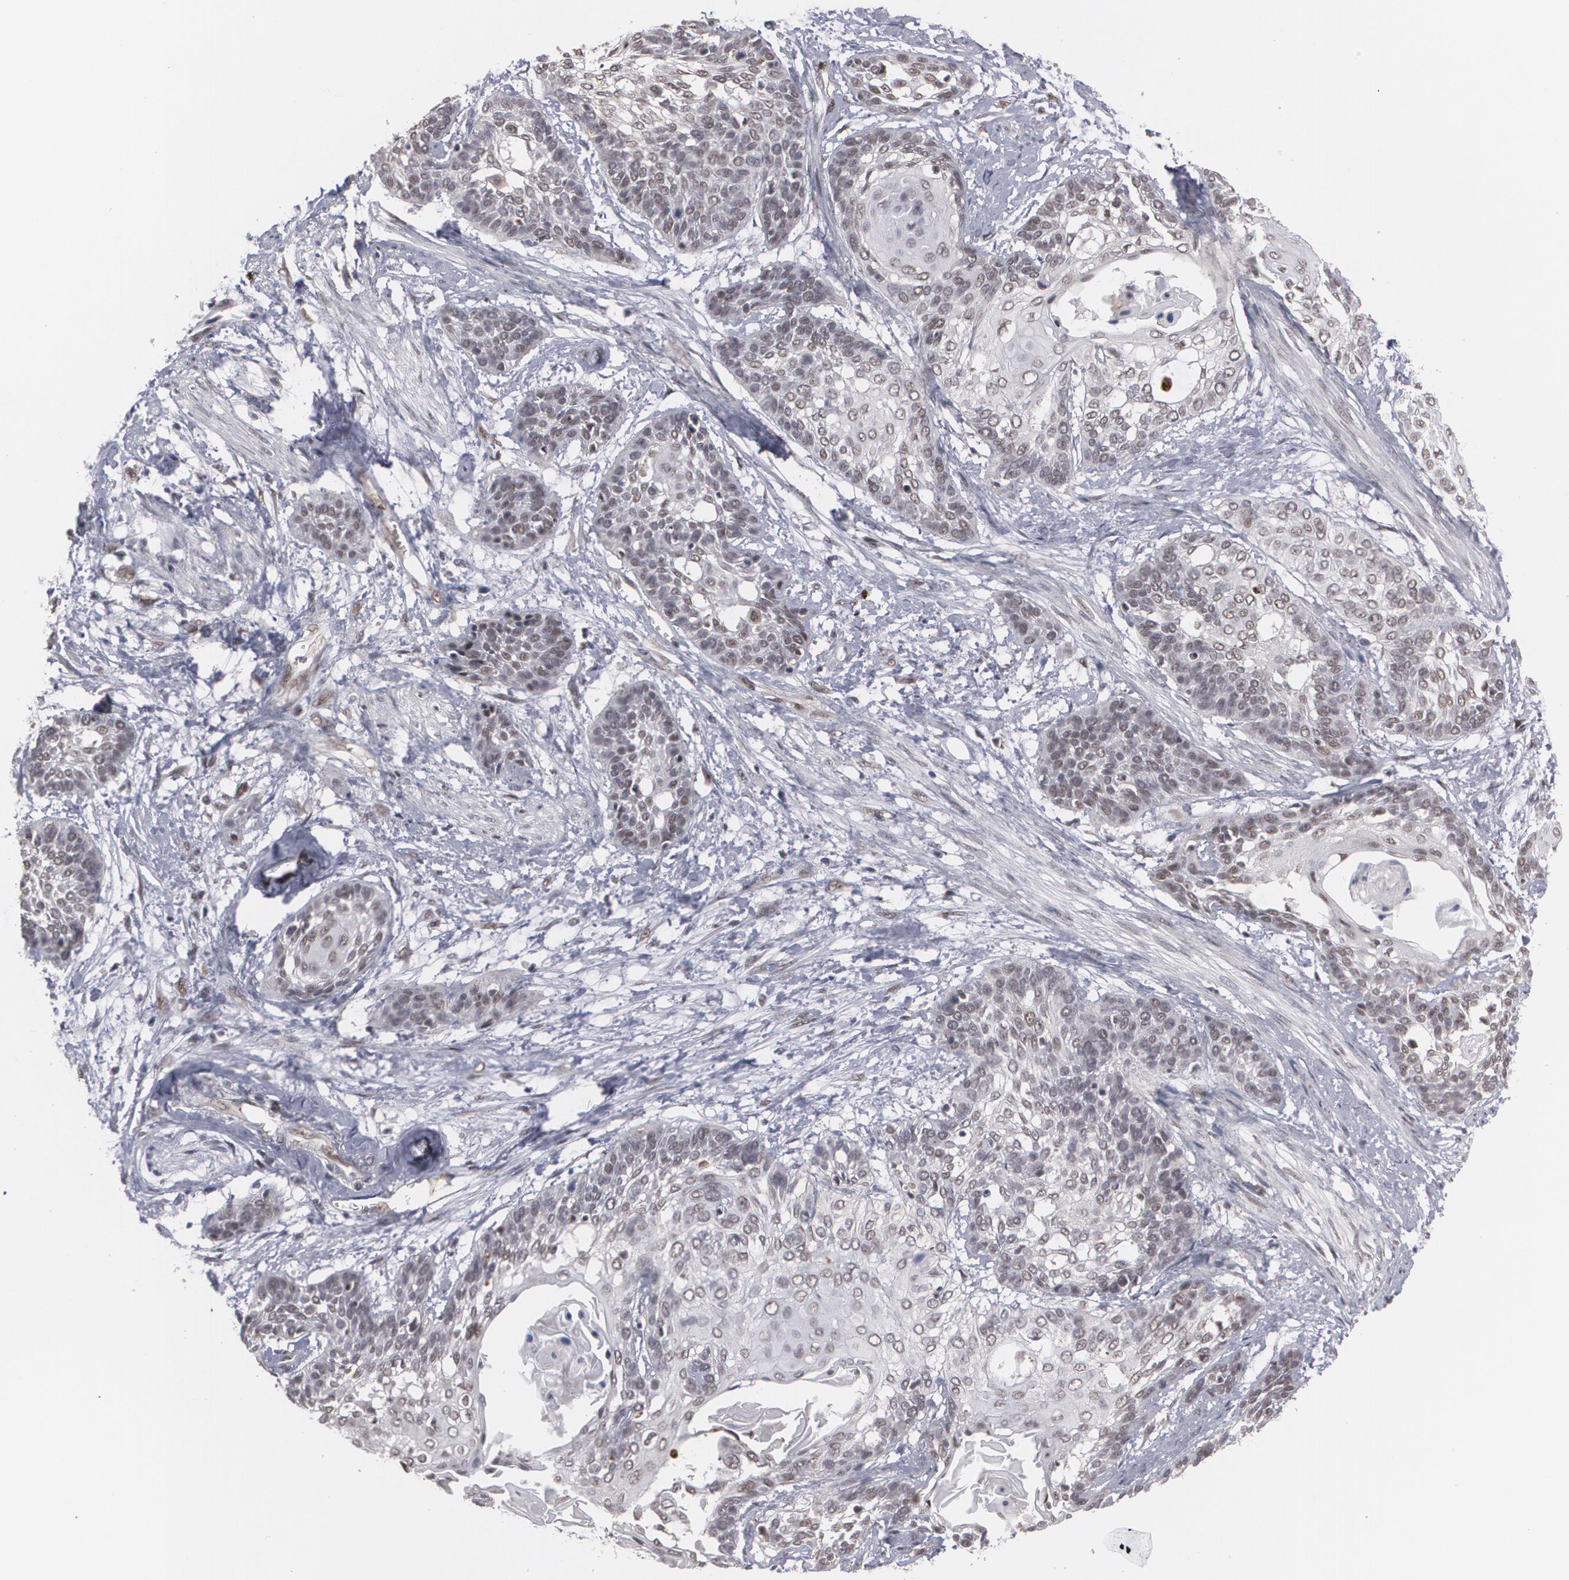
{"staining": {"intensity": "moderate", "quantity": ">75%", "location": "nuclear"}, "tissue": "cervical cancer", "cell_type": "Tumor cells", "image_type": "cancer", "snomed": [{"axis": "morphology", "description": "Squamous cell carcinoma, NOS"}, {"axis": "topography", "description": "Cervix"}], "caption": "Protein analysis of squamous cell carcinoma (cervical) tissue demonstrates moderate nuclear expression in approximately >75% of tumor cells. (brown staining indicates protein expression, while blue staining denotes nuclei).", "gene": "INTS6", "patient": {"sex": "female", "age": 57}}